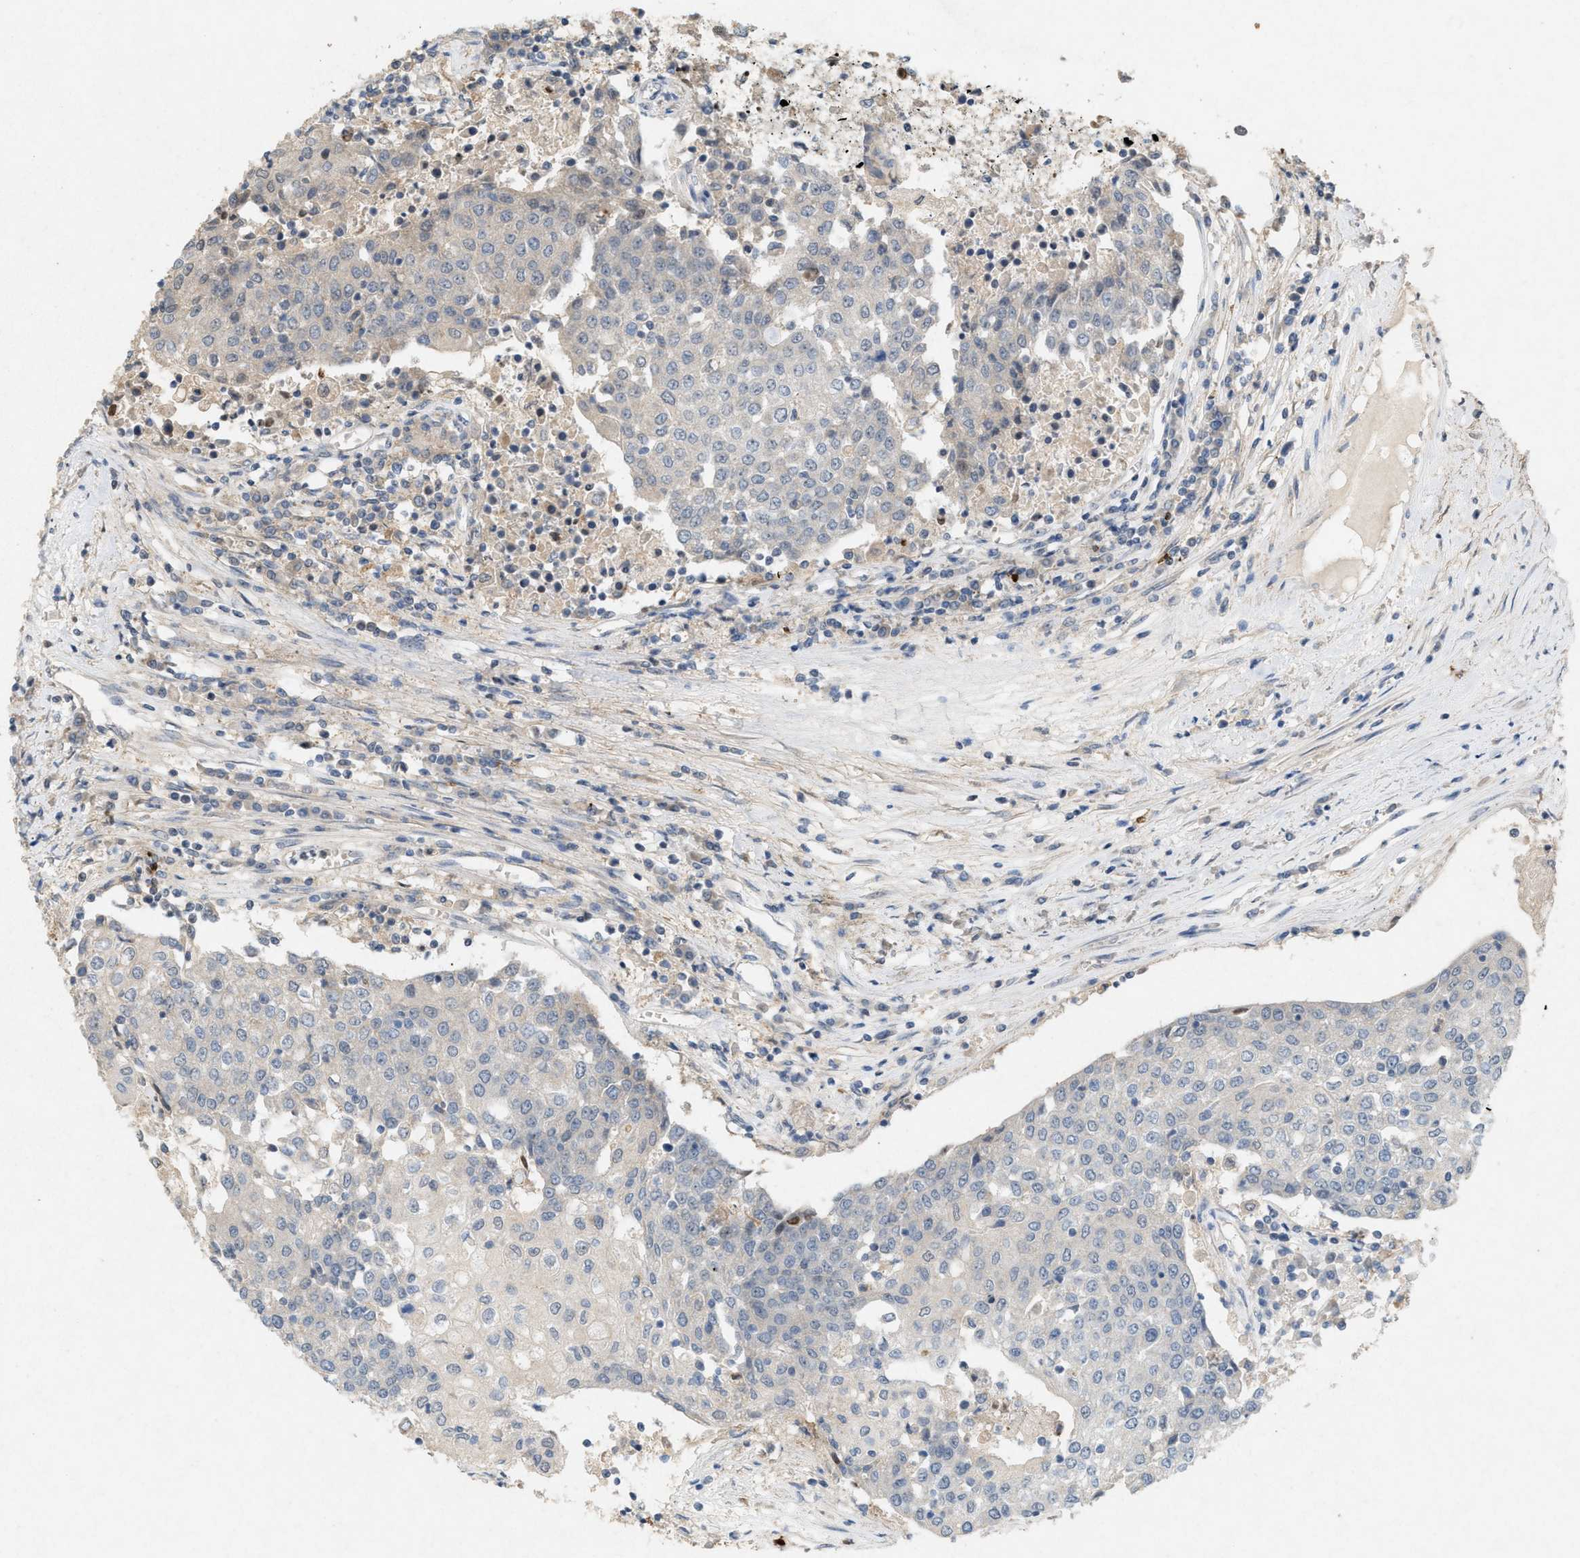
{"staining": {"intensity": "negative", "quantity": "none", "location": "none"}, "tissue": "urothelial cancer", "cell_type": "Tumor cells", "image_type": "cancer", "snomed": [{"axis": "morphology", "description": "Urothelial carcinoma, High grade"}, {"axis": "topography", "description": "Urinary bladder"}], "caption": "IHC micrograph of neoplastic tissue: urothelial cancer stained with DAB (3,3'-diaminobenzidine) demonstrates no significant protein positivity in tumor cells.", "gene": "DCAF7", "patient": {"sex": "female", "age": 85}}